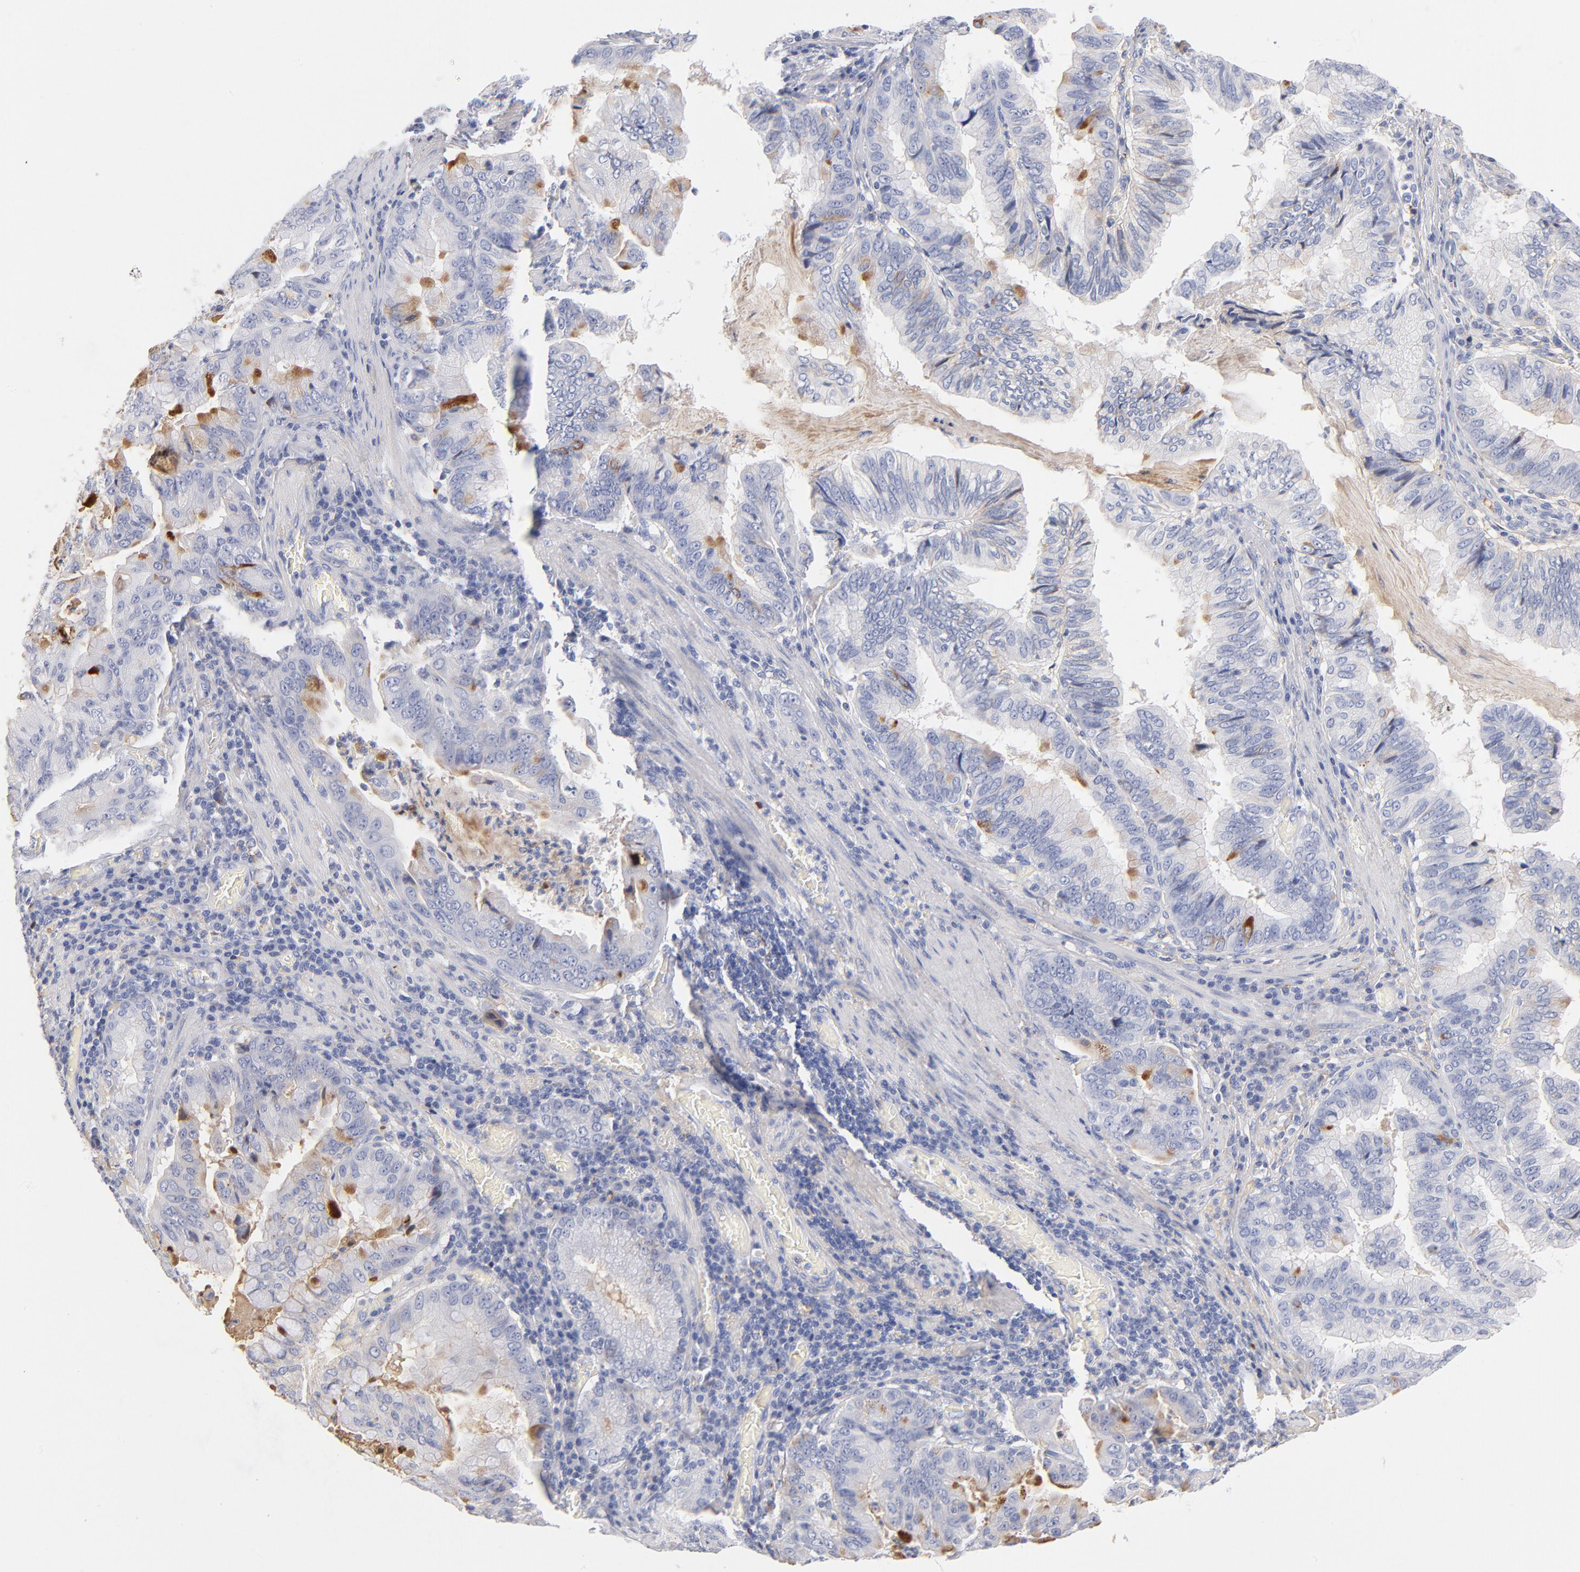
{"staining": {"intensity": "negative", "quantity": "none", "location": "none"}, "tissue": "stomach cancer", "cell_type": "Tumor cells", "image_type": "cancer", "snomed": [{"axis": "morphology", "description": "Adenocarcinoma, NOS"}, {"axis": "topography", "description": "Stomach, upper"}], "caption": "Stomach adenocarcinoma was stained to show a protein in brown. There is no significant staining in tumor cells. (DAB (3,3'-diaminobenzidine) immunohistochemistry (IHC), high magnification).", "gene": "C3", "patient": {"sex": "male", "age": 80}}